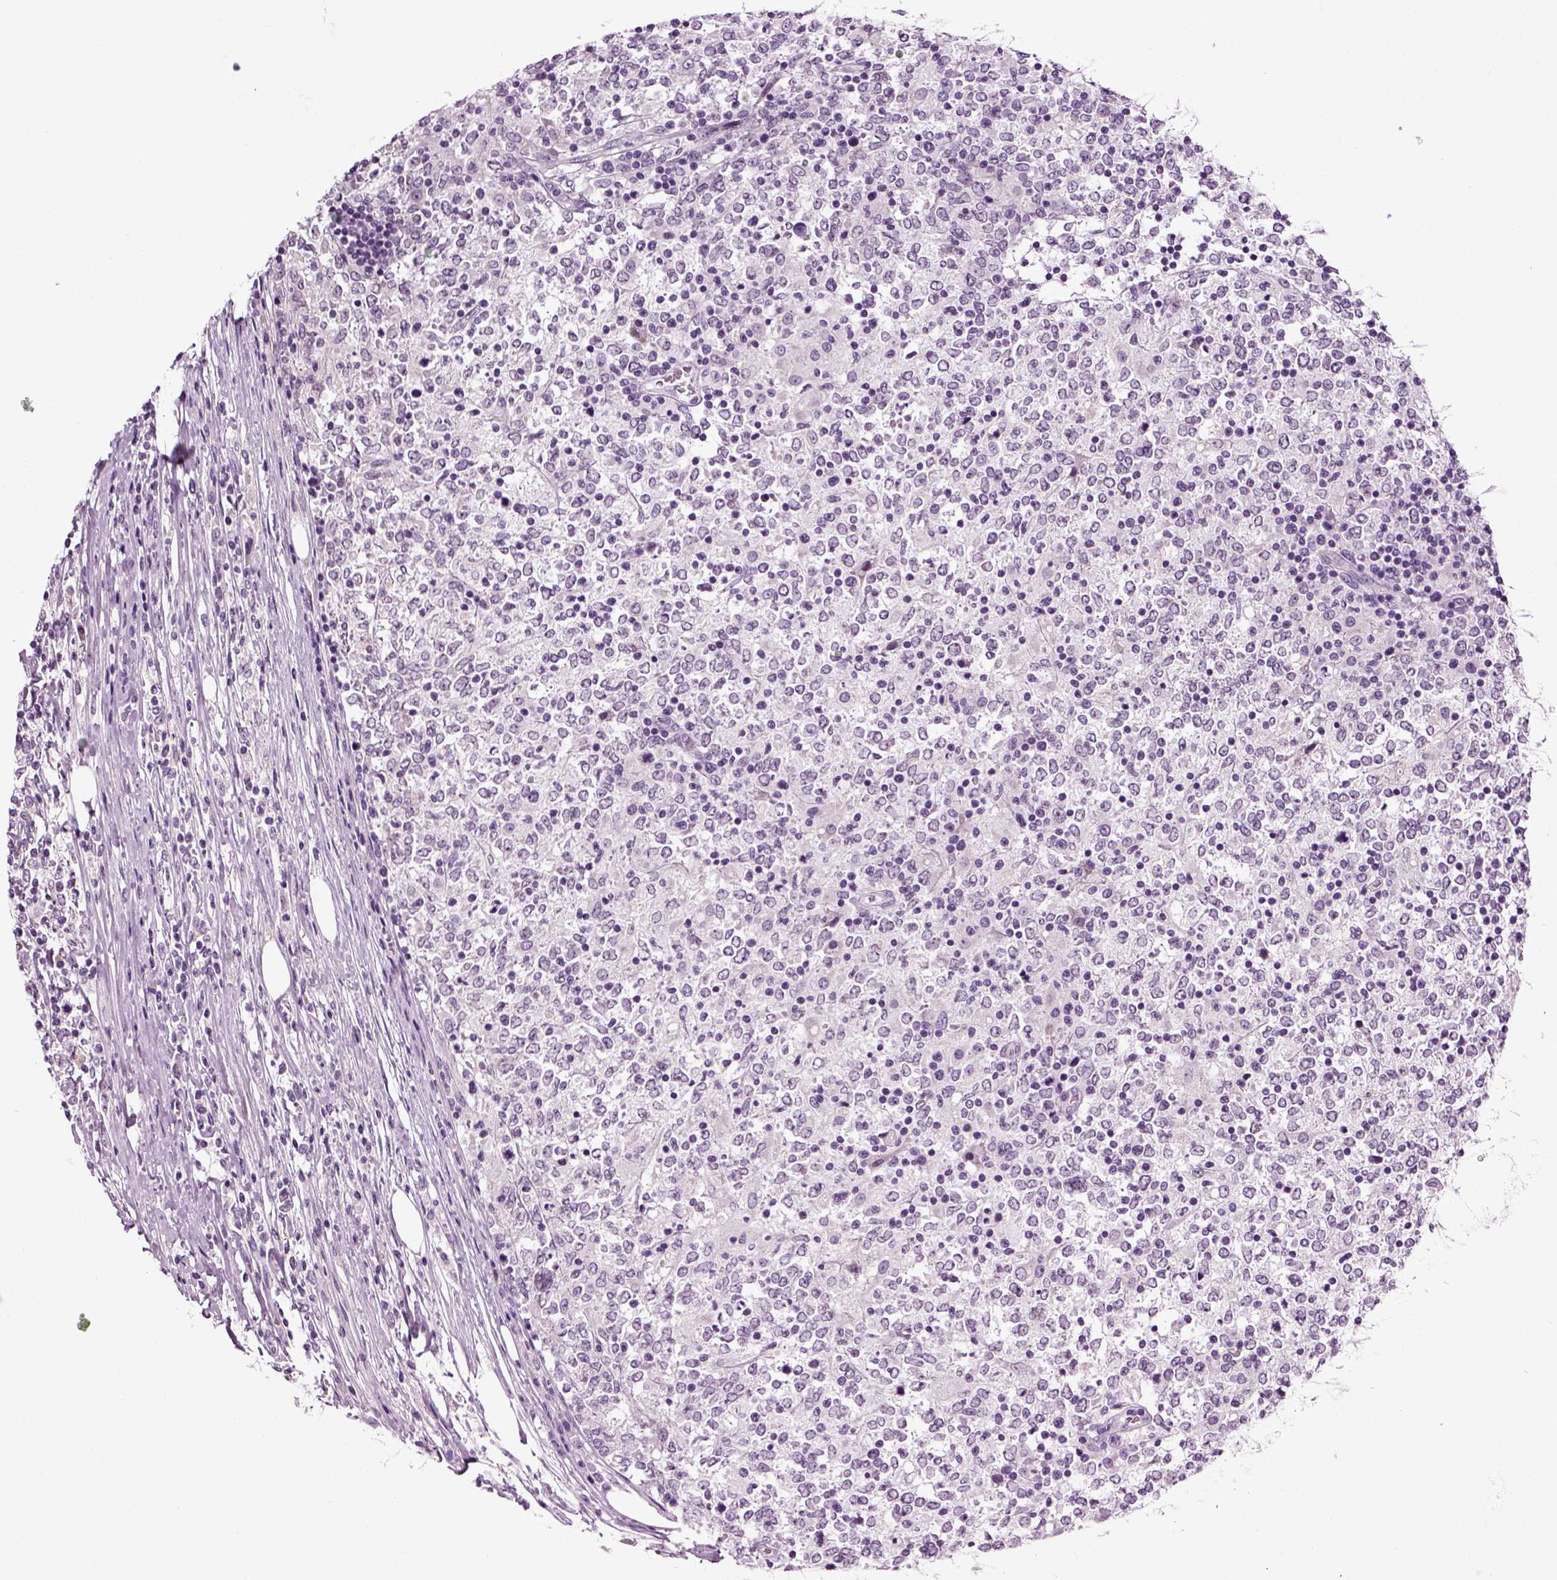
{"staining": {"intensity": "negative", "quantity": "none", "location": "none"}, "tissue": "lymphoma", "cell_type": "Tumor cells", "image_type": "cancer", "snomed": [{"axis": "morphology", "description": "Malignant lymphoma, non-Hodgkin's type, High grade"}, {"axis": "topography", "description": "Lymph node"}], "caption": "There is no significant staining in tumor cells of lymphoma.", "gene": "SPATA17", "patient": {"sex": "female", "age": 84}}